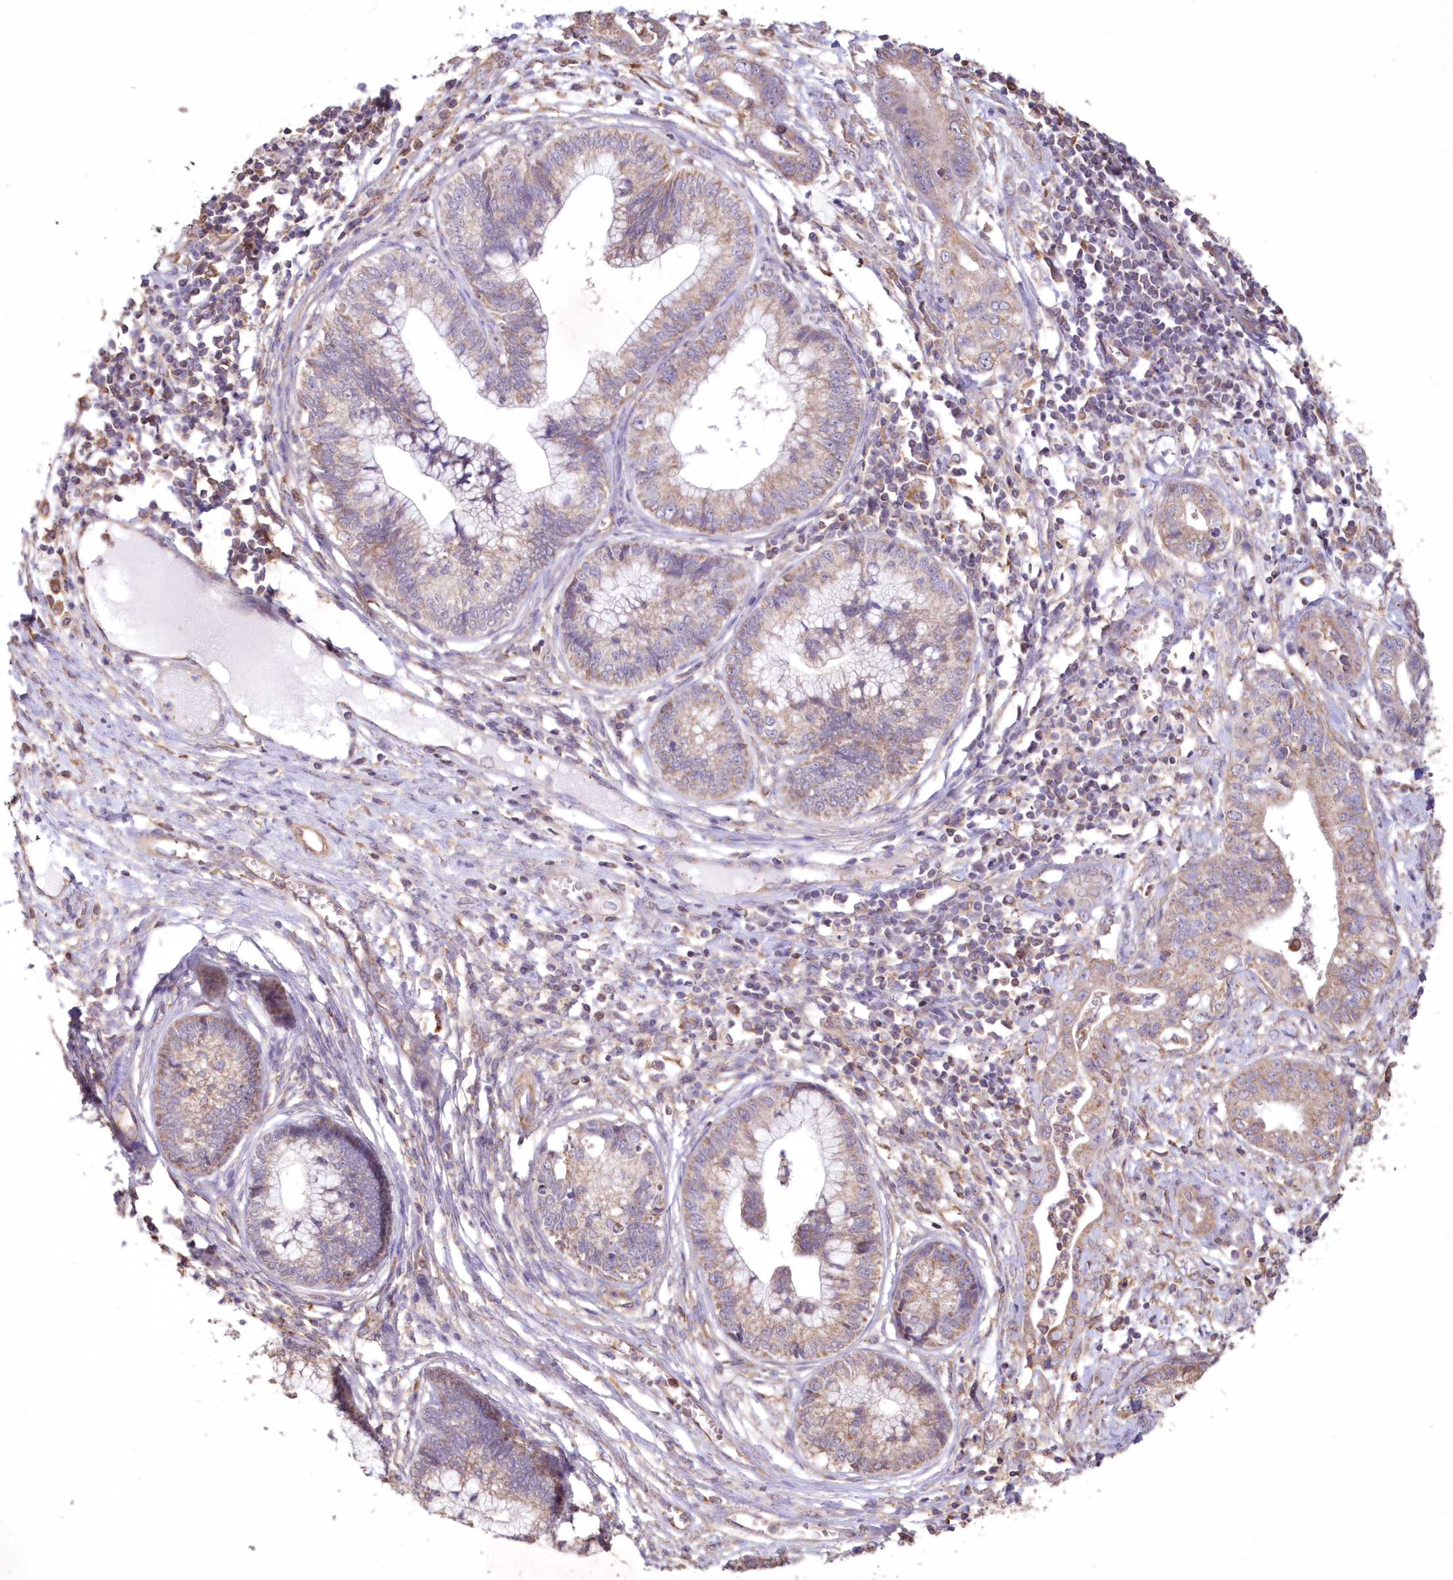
{"staining": {"intensity": "weak", "quantity": "25%-75%", "location": "cytoplasmic/membranous"}, "tissue": "cervical cancer", "cell_type": "Tumor cells", "image_type": "cancer", "snomed": [{"axis": "morphology", "description": "Adenocarcinoma, NOS"}, {"axis": "topography", "description": "Cervix"}], "caption": "Tumor cells demonstrate low levels of weak cytoplasmic/membranous staining in approximately 25%-75% of cells in human adenocarcinoma (cervical).", "gene": "TMEM139", "patient": {"sex": "female", "age": 44}}